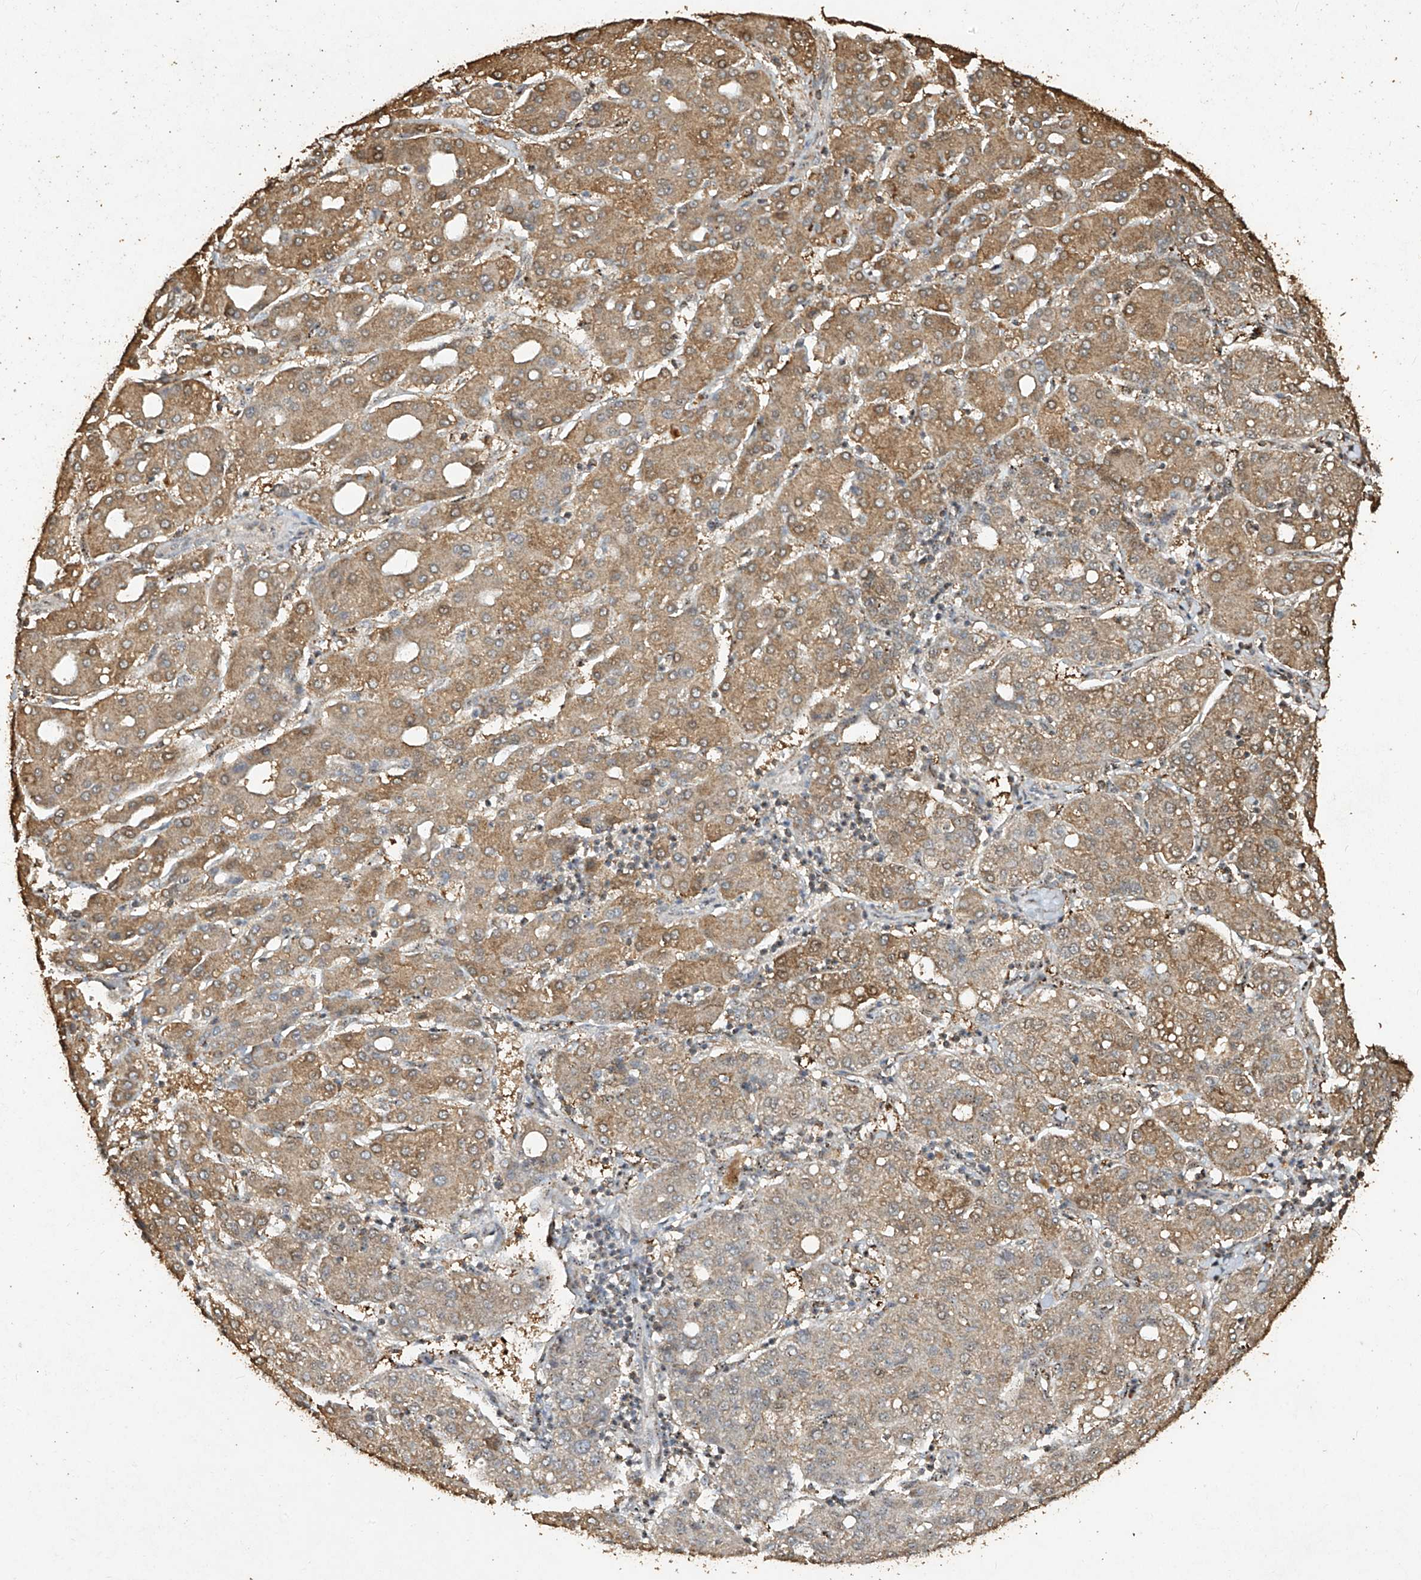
{"staining": {"intensity": "moderate", "quantity": "25%-75%", "location": "cytoplasmic/membranous"}, "tissue": "liver cancer", "cell_type": "Tumor cells", "image_type": "cancer", "snomed": [{"axis": "morphology", "description": "Carcinoma, Hepatocellular, NOS"}, {"axis": "topography", "description": "Liver"}], "caption": "Liver cancer (hepatocellular carcinoma) stained for a protein reveals moderate cytoplasmic/membranous positivity in tumor cells.", "gene": "ERBB3", "patient": {"sex": "male", "age": 65}}